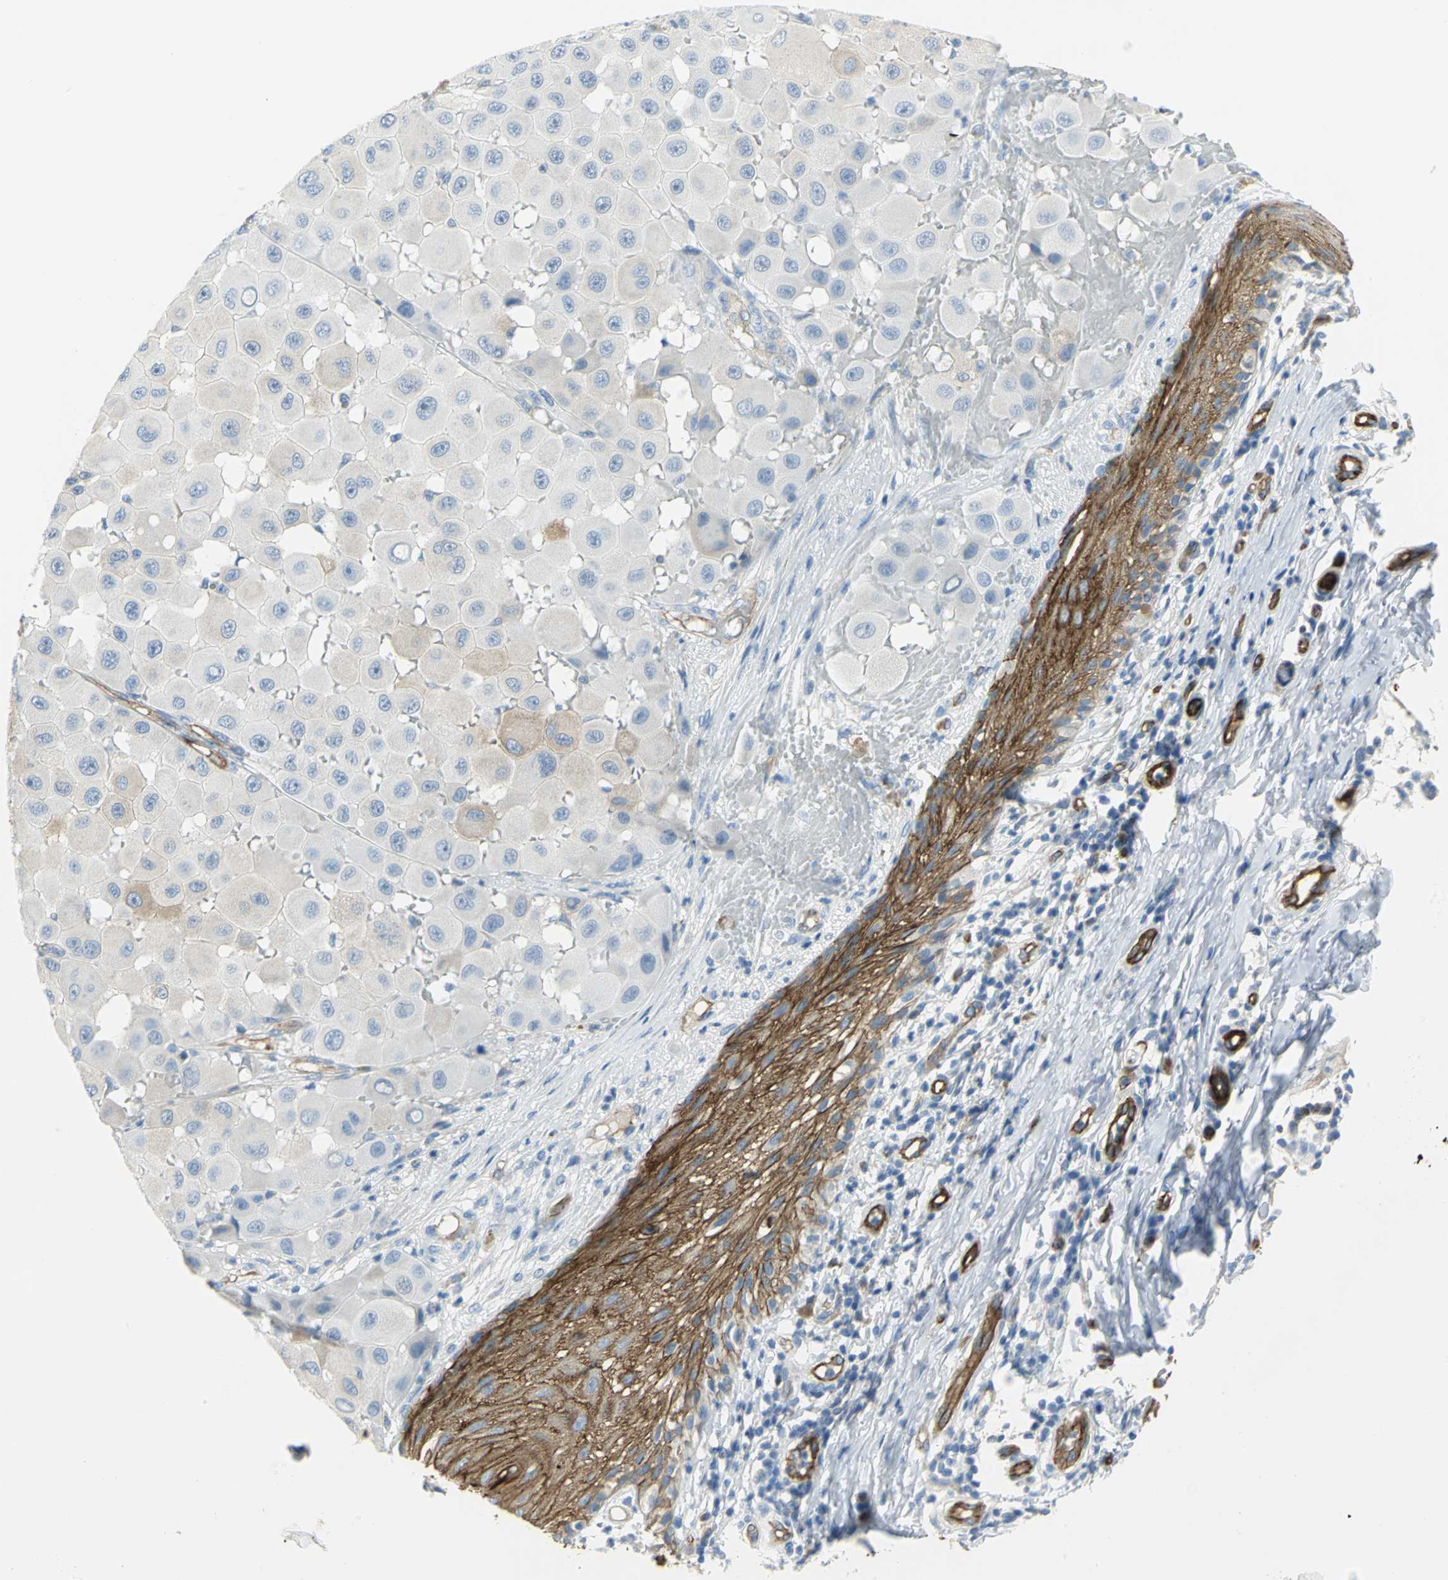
{"staining": {"intensity": "weak", "quantity": "<25%", "location": "cytoplasmic/membranous"}, "tissue": "melanoma", "cell_type": "Tumor cells", "image_type": "cancer", "snomed": [{"axis": "morphology", "description": "Malignant melanoma, NOS"}, {"axis": "topography", "description": "Skin"}], "caption": "IHC of human melanoma shows no positivity in tumor cells.", "gene": "FLNB", "patient": {"sex": "female", "age": 81}}